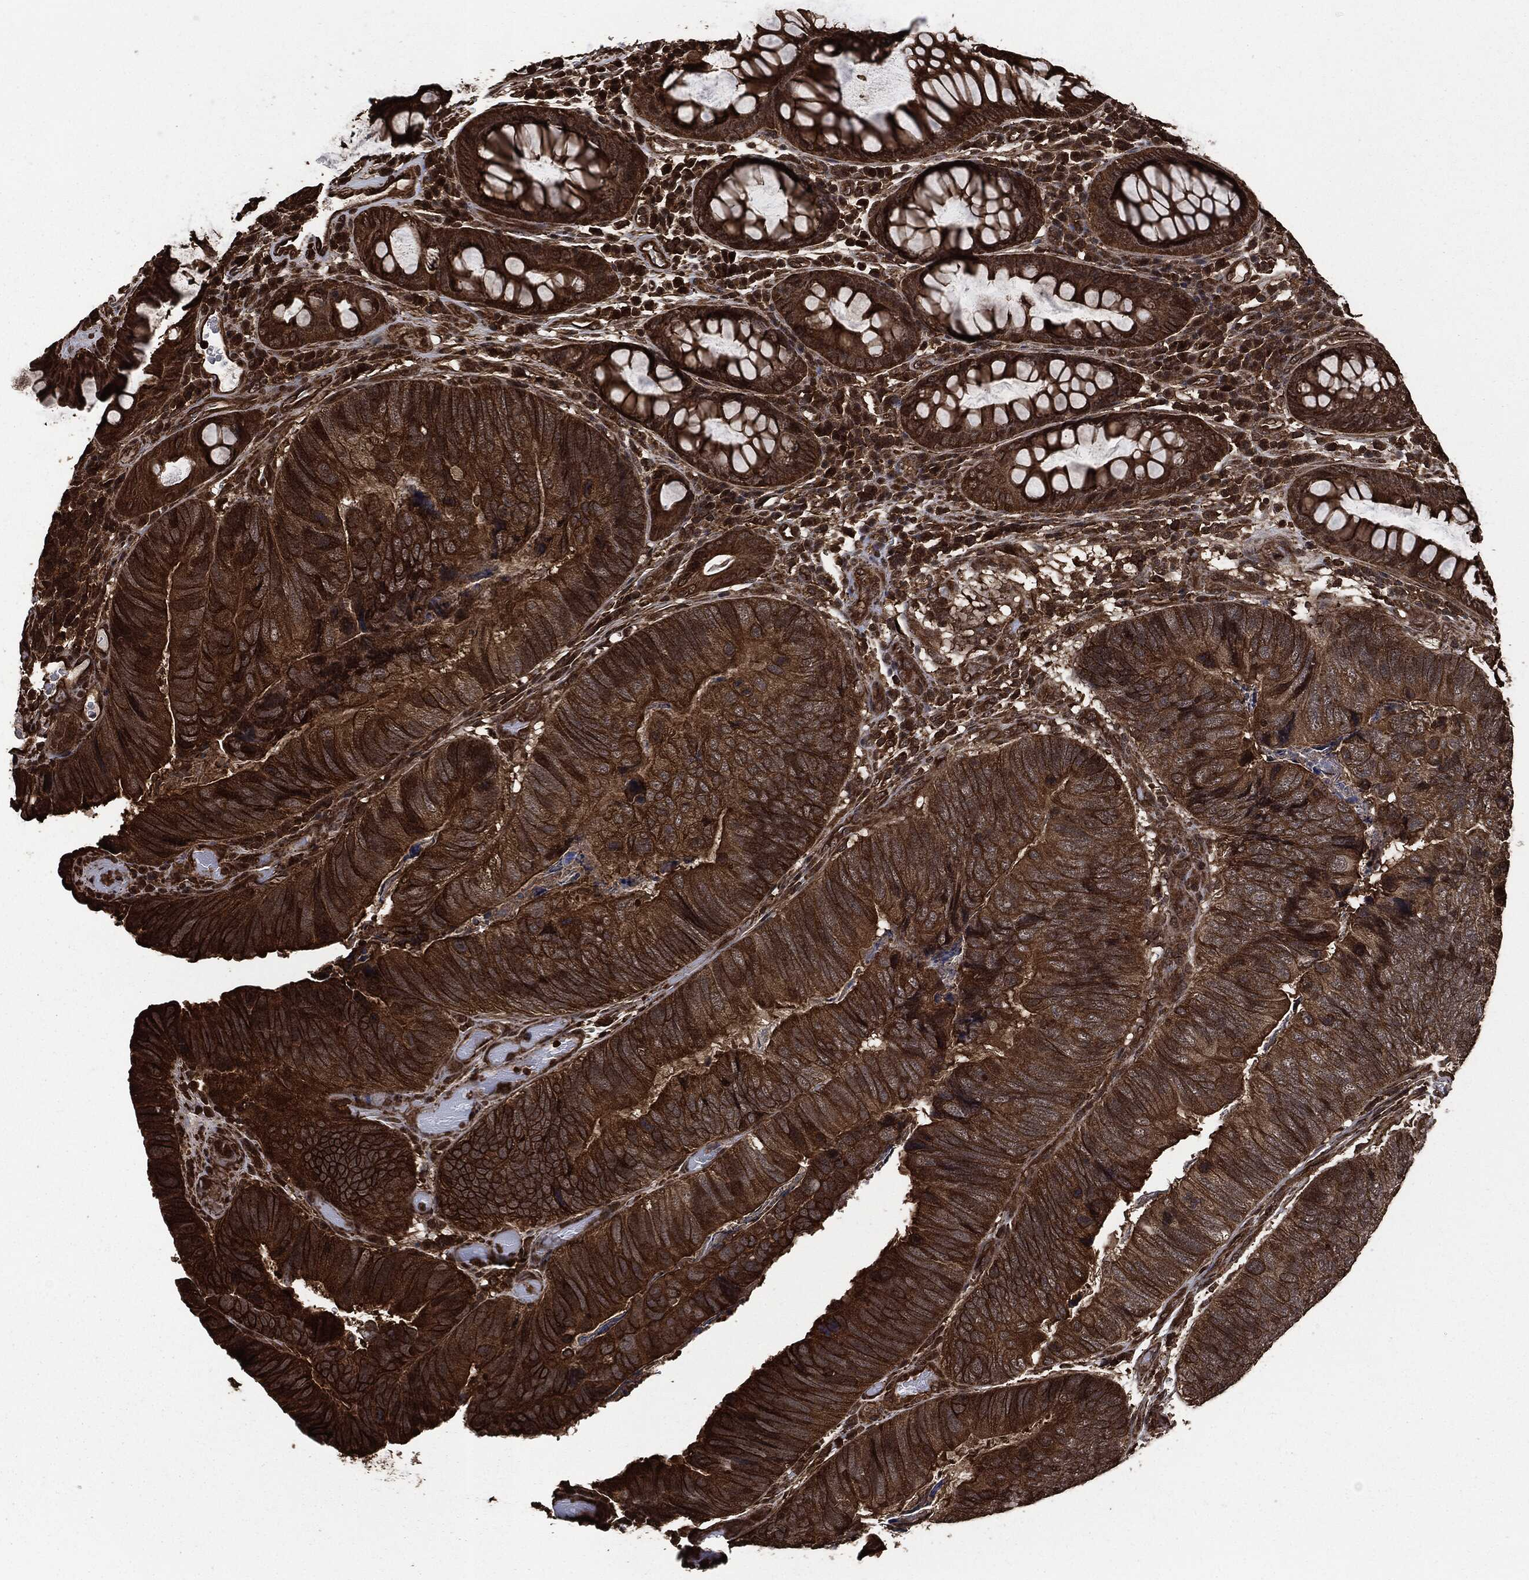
{"staining": {"intensity": "strong", "quantity": ">75%", "location": "cytoplasmic/membranous"}, "tissue": "colorectal cancer", "cell_type": "Tumor cells", "image_type": "cancer", "snomed": [{"axis": "morphology", "description": "Adenocarcinoma, NOS"}, {"axis": "topography", "description": "Colon"}], "caption": "Human colorectal adenocarcinoma stained with a protein marker demonstrates strong staining in tumor cells.", "gene": "HRAS", "patient": {"sex": "female", "age": 67}}